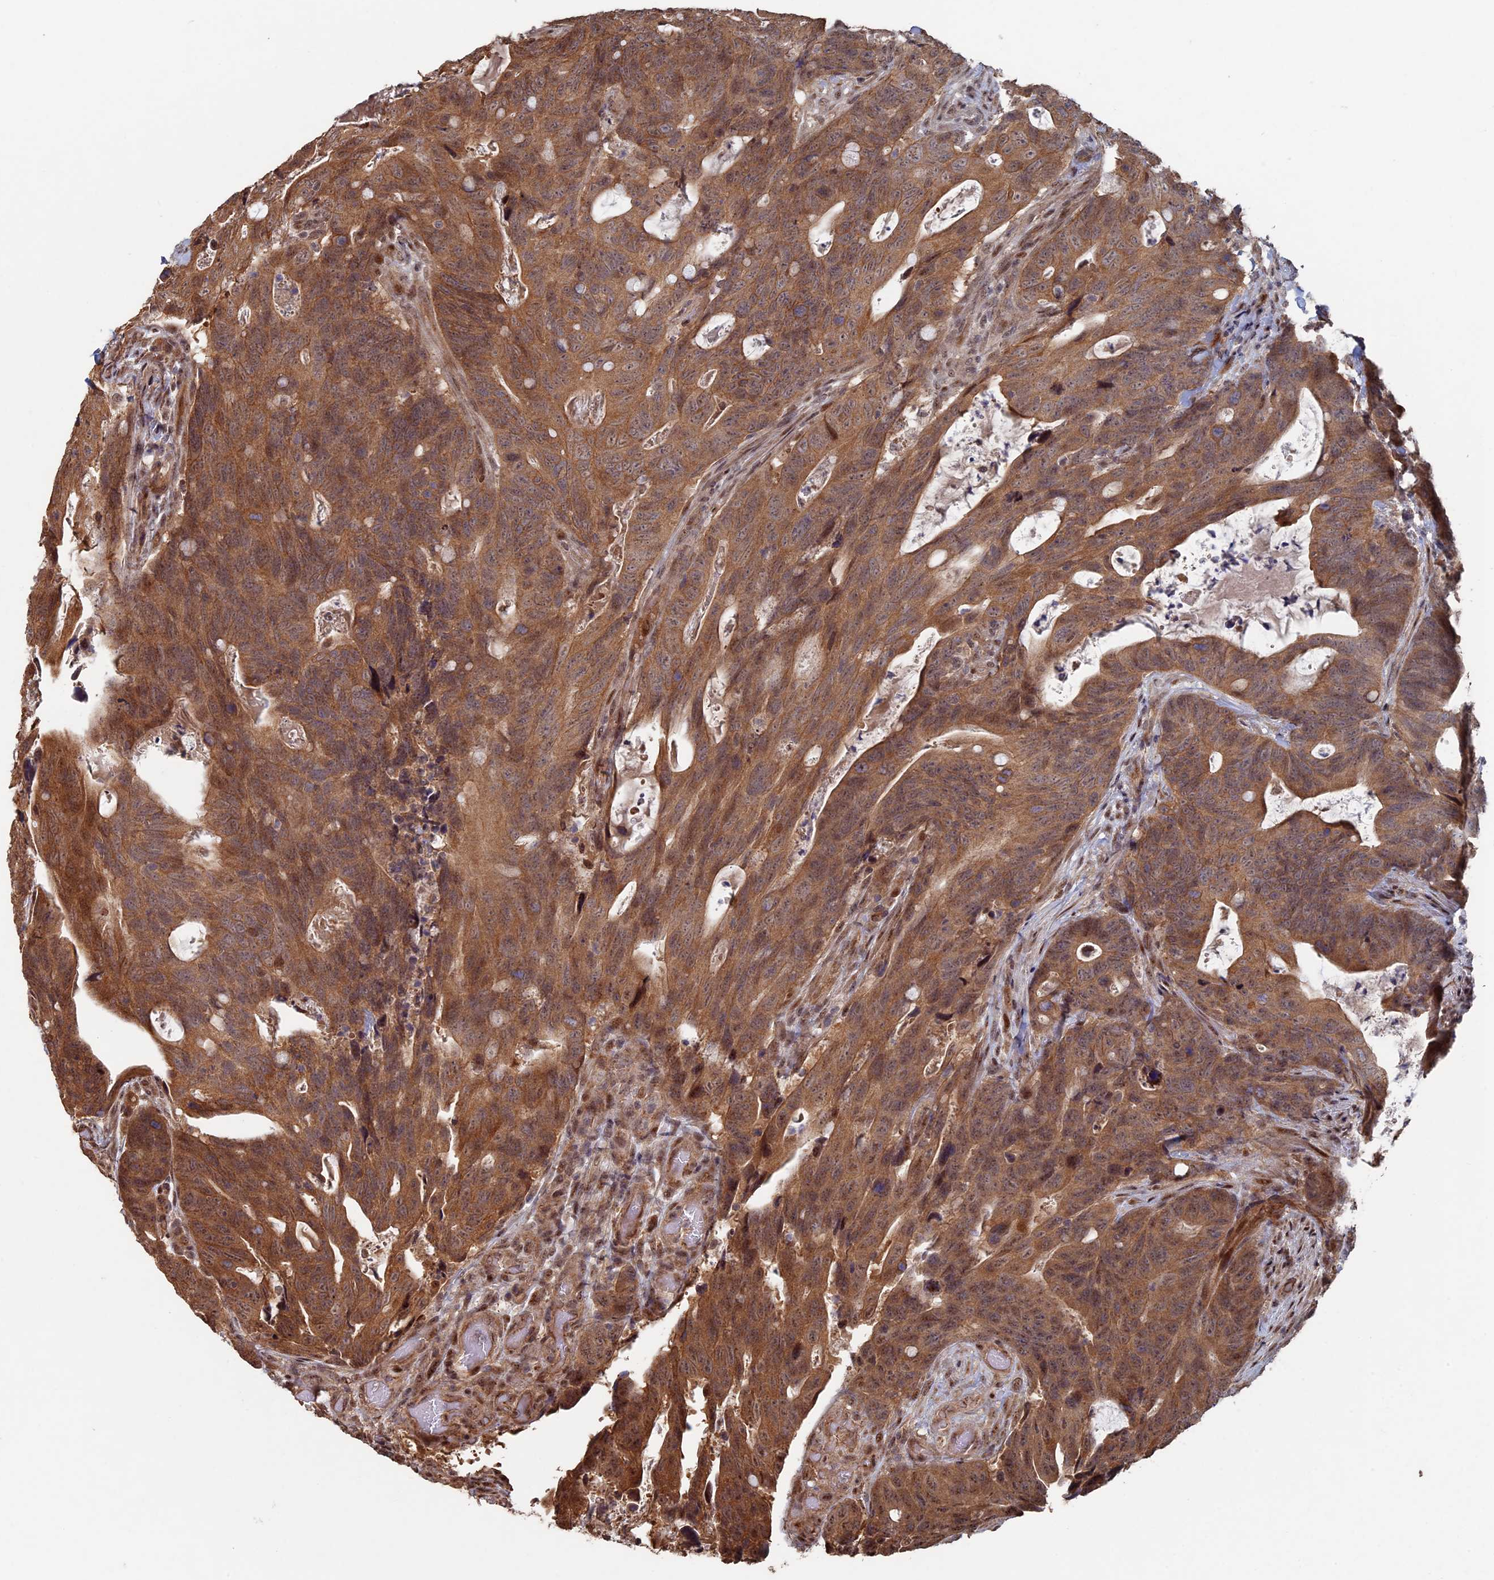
{"staining": {"intensity": "moderate", "quantity": ">75%", "location": "cytoplasmic/membranous,nuclear"}, "tissue": "colorectal cancer", "cell_type": "Tumor cells", "image_type": "cancer", "snomed": [{"axis": "morphology", "description": "Adenocarcinoma, NOS"}, {"axis": "topography", "description": "Colon"}], "caption": "Protein expression analysis of colorectal cancer demonstrates moderate cytoplasmic/membranous and nuclear positivity in approximately >75% of tumor cells.", "gene": "KIAA1328", "patient": {"sex": "female", "age": 82}}